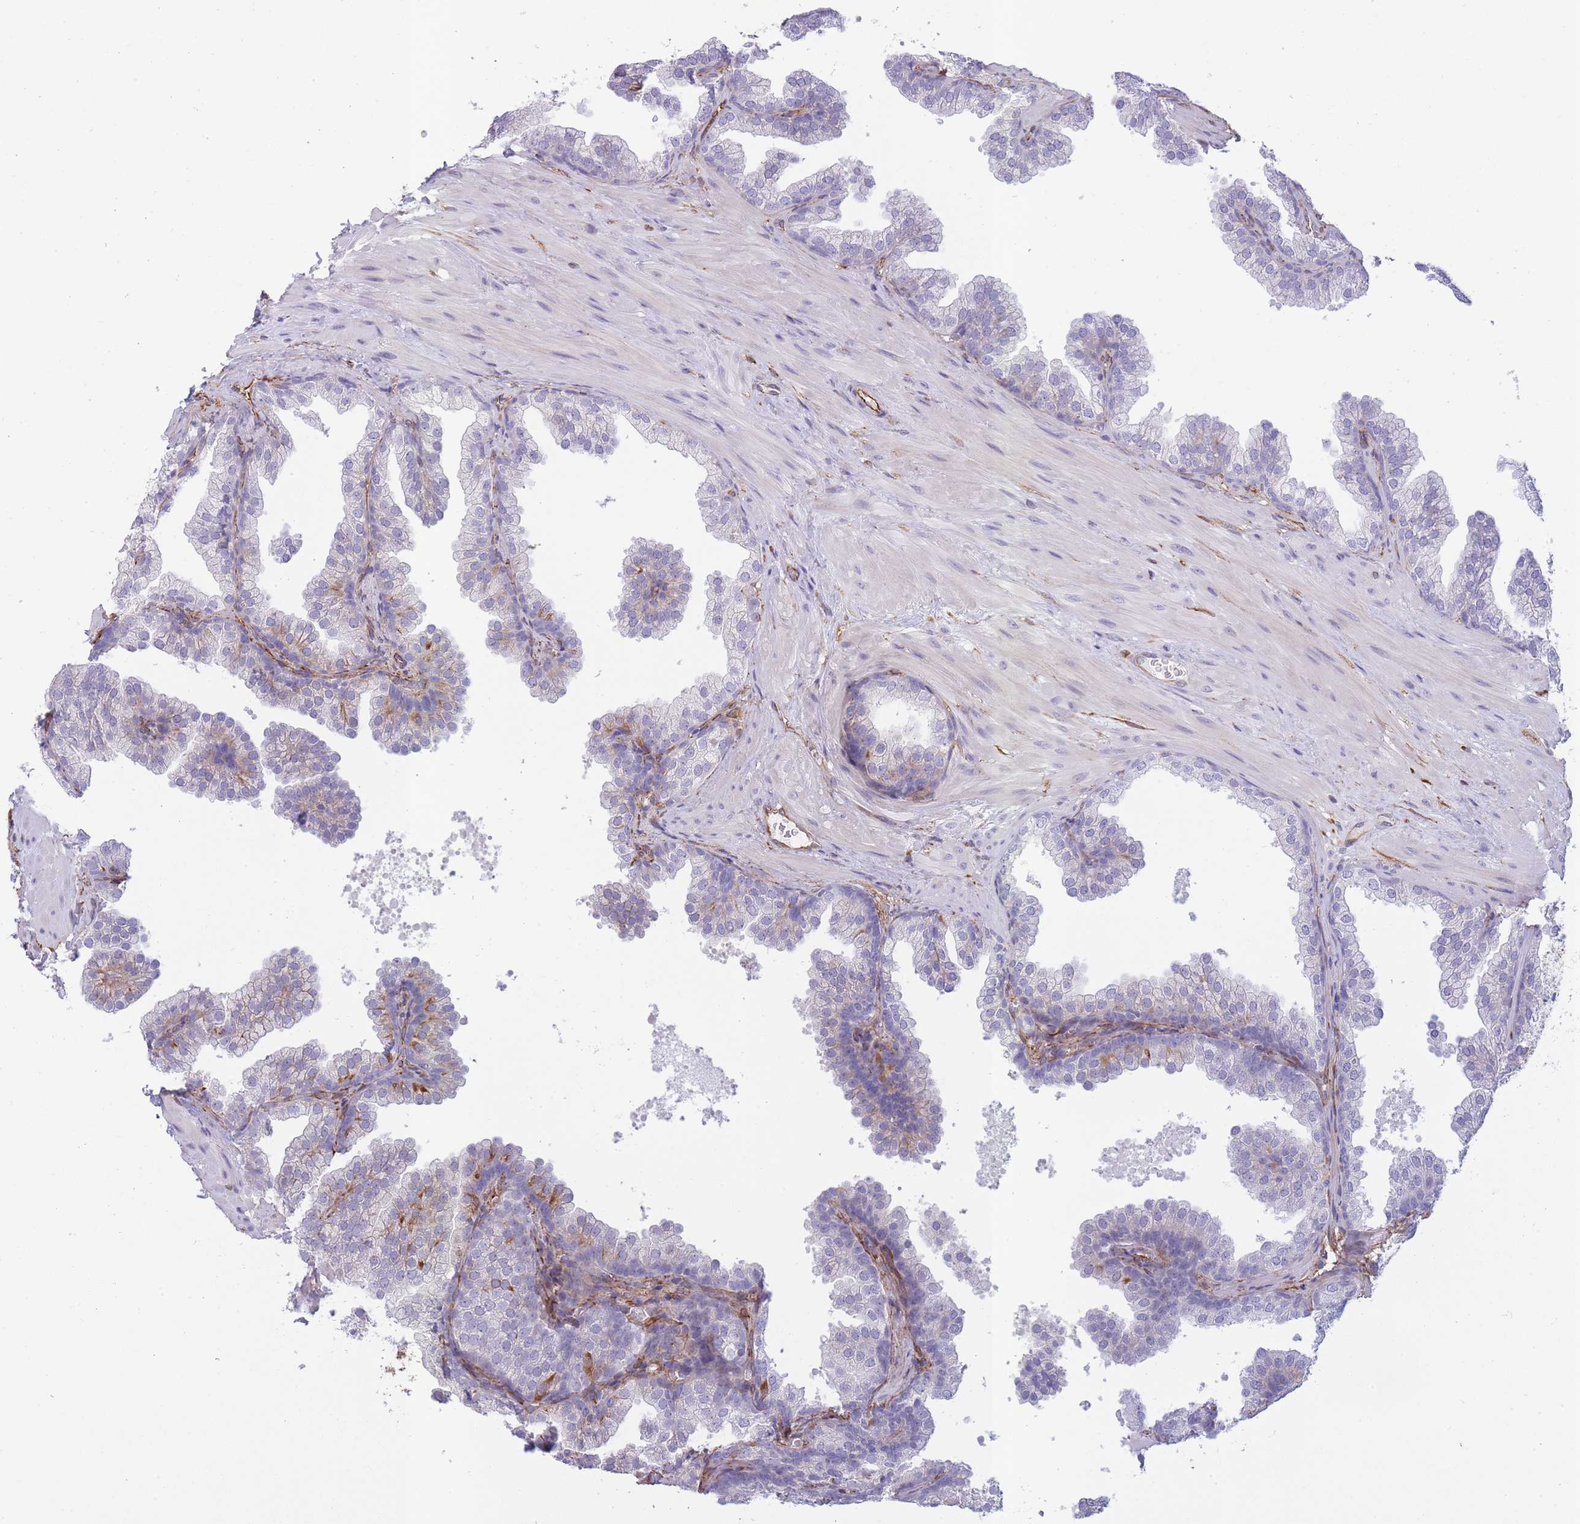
{"staining": {"intensity": "moderate", "quantity": "<25%", "location": "cytoplasmic/membranous"}, "tissue": "prostate", "cell_type": "Glandular cells", "image_type": "normal", "snomed": [{"axis": "morphology", "description": "Normal tissue, NOS"}, {"axis": "topography", "description": "Prostate"}], "caption": "Brown immunohistochemical staining in normal prostate demonstrates moderate cytoplasmic/membranous positivity in approximately <25% of glandular cells. Nuclei are stained in blue.", "gene": "ECPAS", "patient": {"sex": "male", "age": 37}}